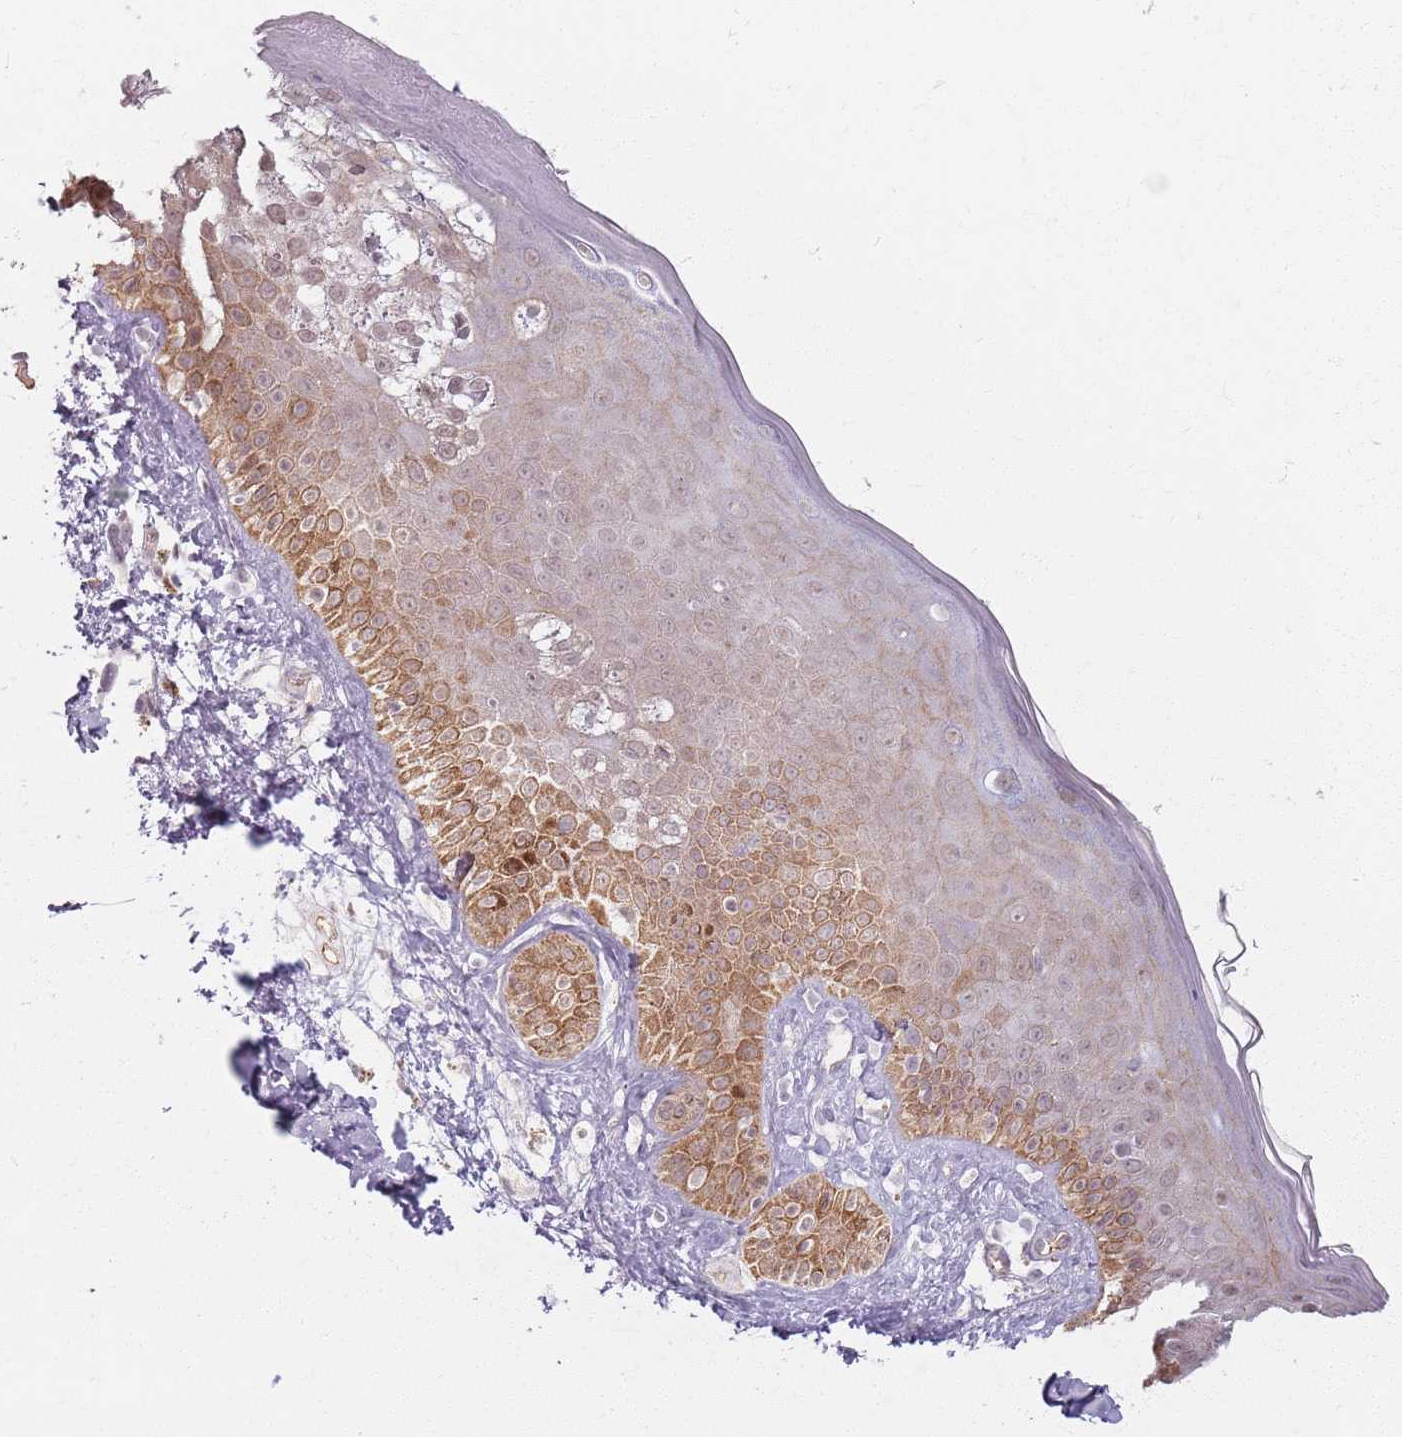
{"staining": {"intensity": "negative", "quantity": "none", "location": "none"}, "tissue": "skin", "cell_type": "Fibroblasts", "image_type": "normal", "snomed": [{"axis": "morphology", "description": "Normal tissue, NOS"}, {"axis": "topography", "description": "Skin"}], "caption": "IHC of unremarkable human skin reveals no staining in fibroblasts.", "gene": "KCNA5", "patient": {"sex": "male", "age": 52}}